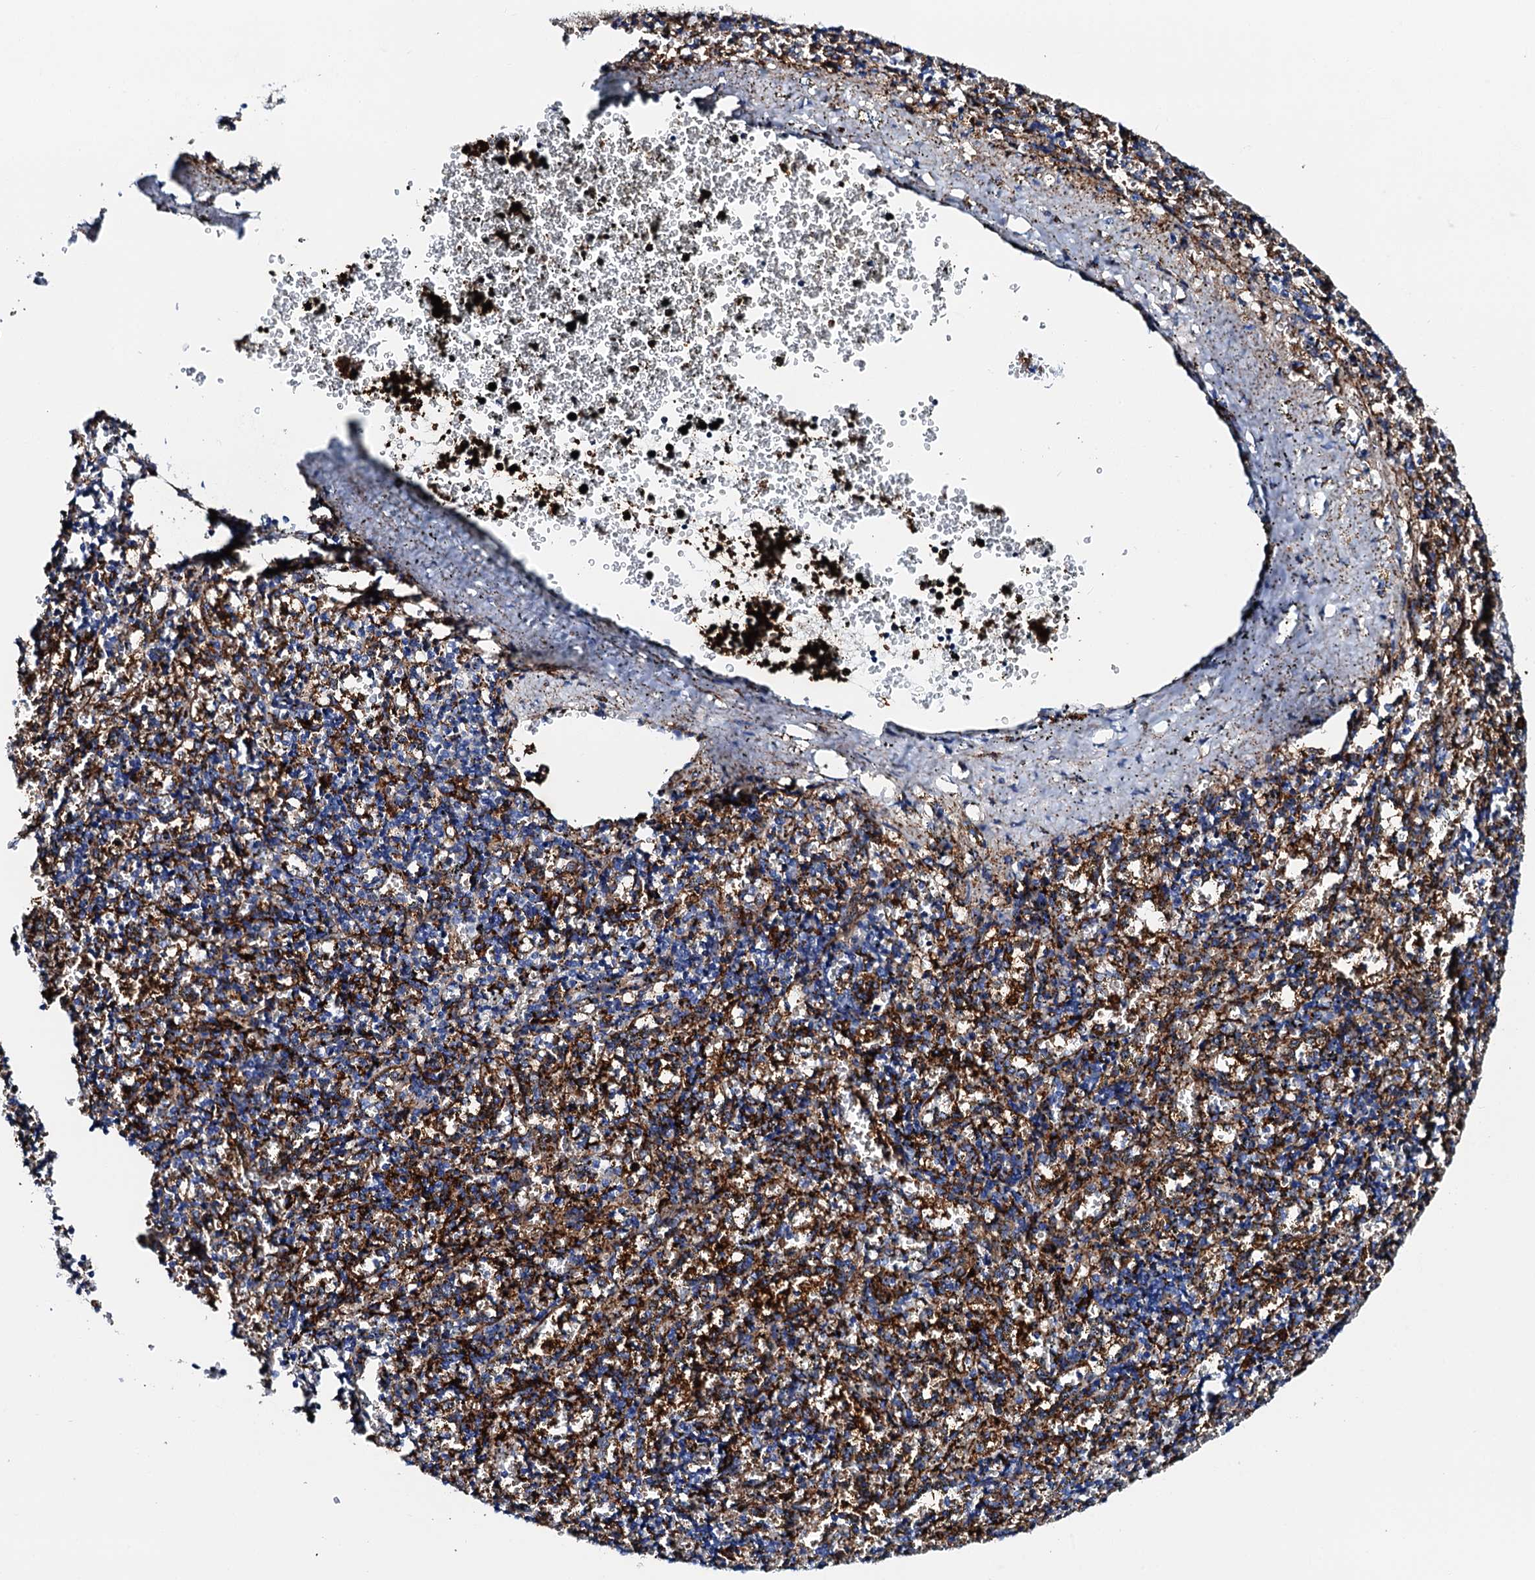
{"staining": {"intensity": "strong", "quantity": "<25%", "location": "cytoplasmic/membranous"}, "tissue": "spleen", "cell_type": "Cells in red pulp", "image_type": "normal", "snomed": [{"axis": "morphology", "description": "Normal tissue, NOS"}, {"axis": "topography", "description": "Spleen"}], "caption": "IHC of normal human spleen reveals medium levels of strong cytoplasmic/membranous staining in about <25% of cells in red pulp.", "gene": "MED13L", "patient": {"sex": "male", "age": 11}}